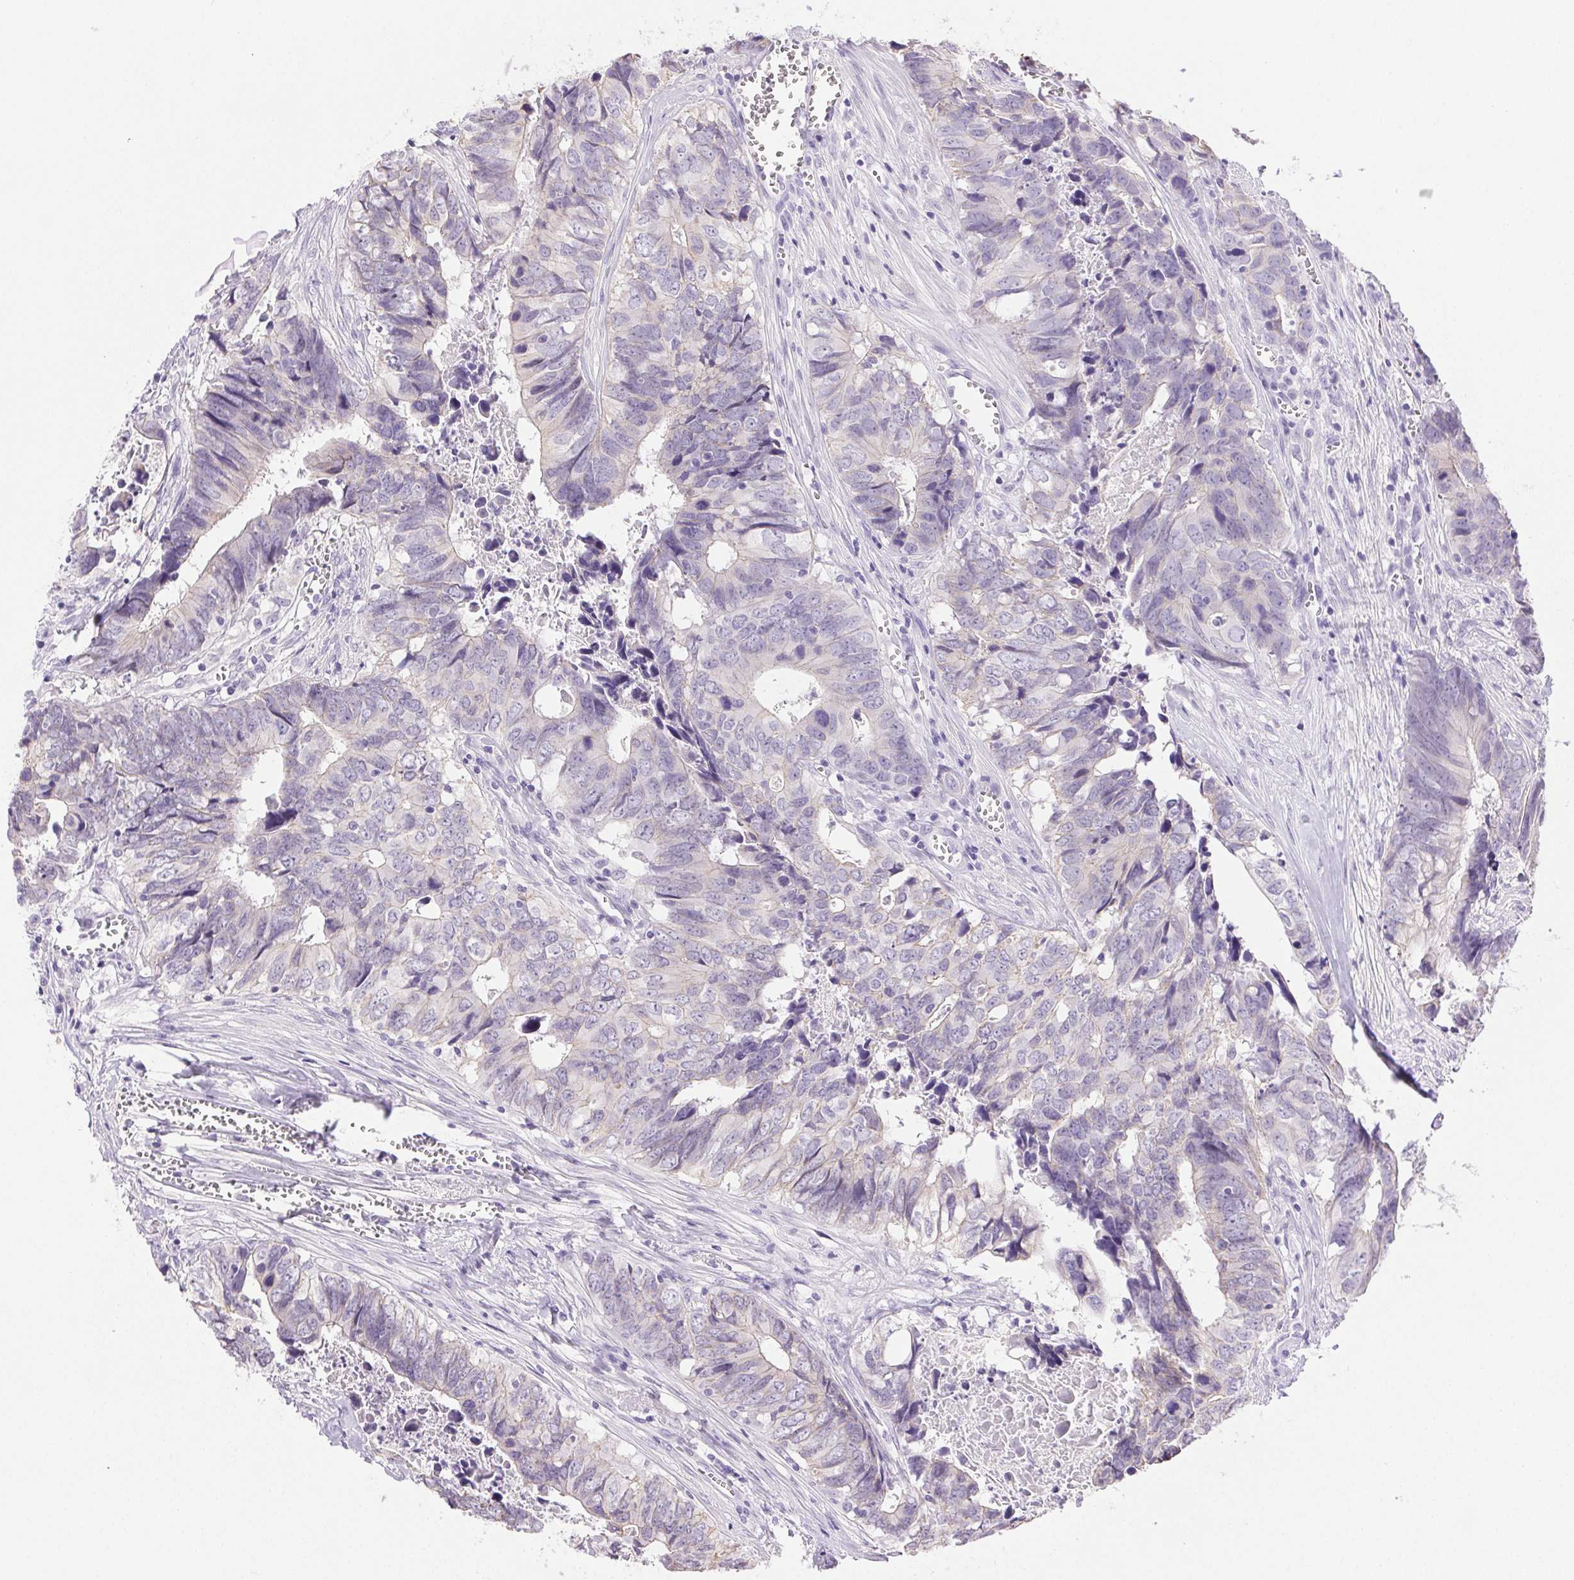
{"staining": {"intensity": "negative", "quantity": "none", "location": "none"}, "tissue": "colorectal cancer", "cell_type": "Tumor cells", "image_type": "cancer", "snomed": [{"axis": "morphology", "description": "Adenocarcinoma, NOS"}, {"axis": "topography", "description": "Colon"}], "caption": "Immunohistochemistry (IHC) image of neoplastic tissue: adenocarcinoma (colorectal) stained with DAB displays no significant protein positivity in tumor cells.", "gene": "CLDN10", "patient": {"sex": "female", "age": 82}}